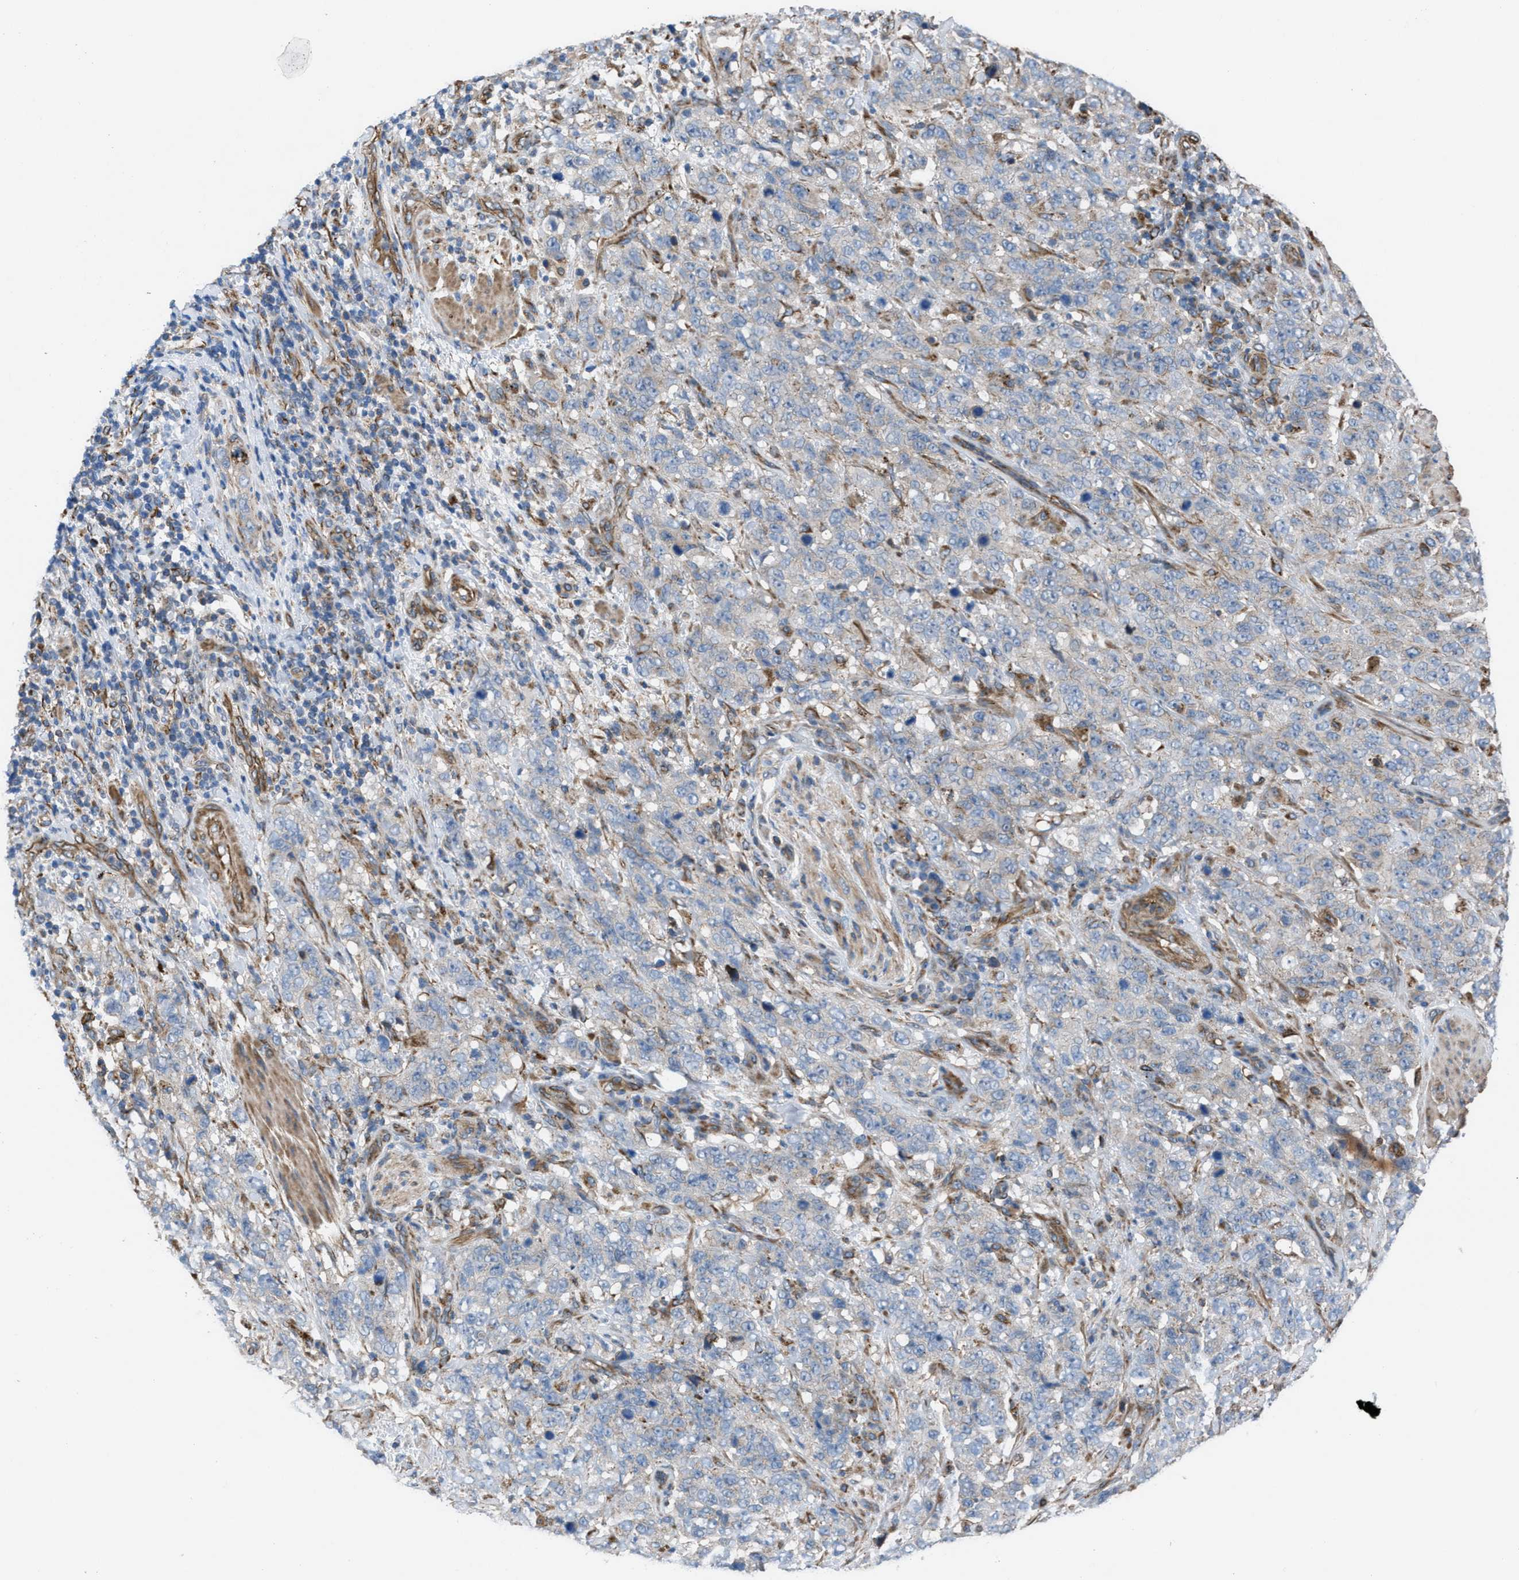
{"staining": {"intensity": "negative", "quantity": "none", "location": "none"}, "tissue": "stomach cancer", "cell_type": "Tumor cells", "image_type": "cancer", "snomed": [{"axis": "morphology", "description": "Adenocarcinoma, NOS"}, {"axis": "topography", "description": "Stomach"}], "caption": "Tumor cells show no significant protein expression in stomach cancer.", "gene": "SLC6A9", "patient": {"sex": "male", "age": 48}}